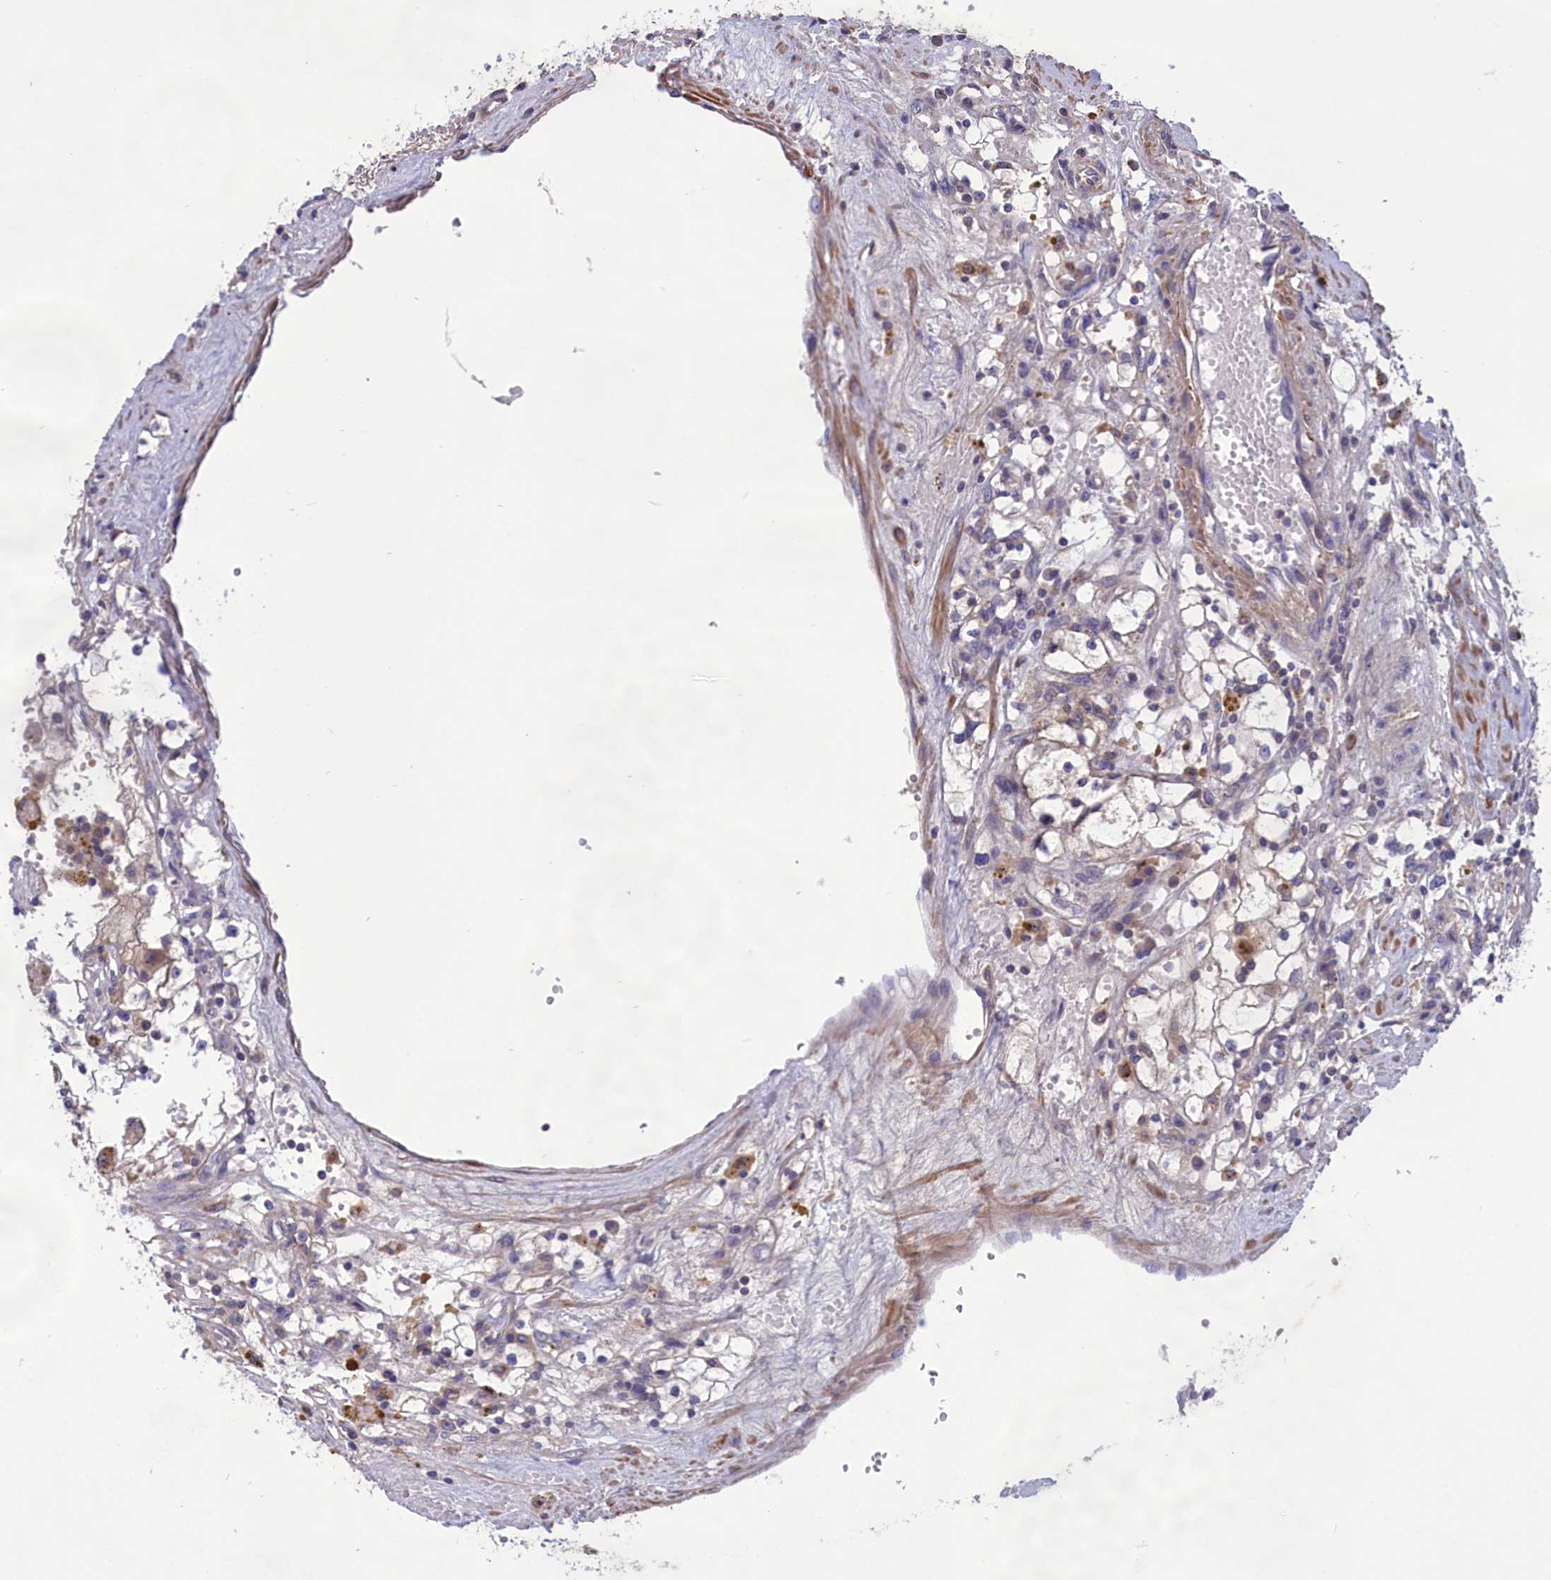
{"staining": {"intensity": "negative", "quantity": "none", "location": "none"}, "tissue": "renal cancer", "cell_type": "Tumor cells", "image_type": "cancer", "snomed": [{"axis": "morphology", "description": "Adenocarcinoma, NOS"}, {"axis": "topography", "description": "Kidney"}], "caption": "This micrograph is of renal adenocarcinoma stained with IHC to label a protein in brown with the nuclei are counter-stained blue. There is no expression in tumor cells.", "gene": "AMDHD2", "patient": {"sex": "male", "age": 56}}